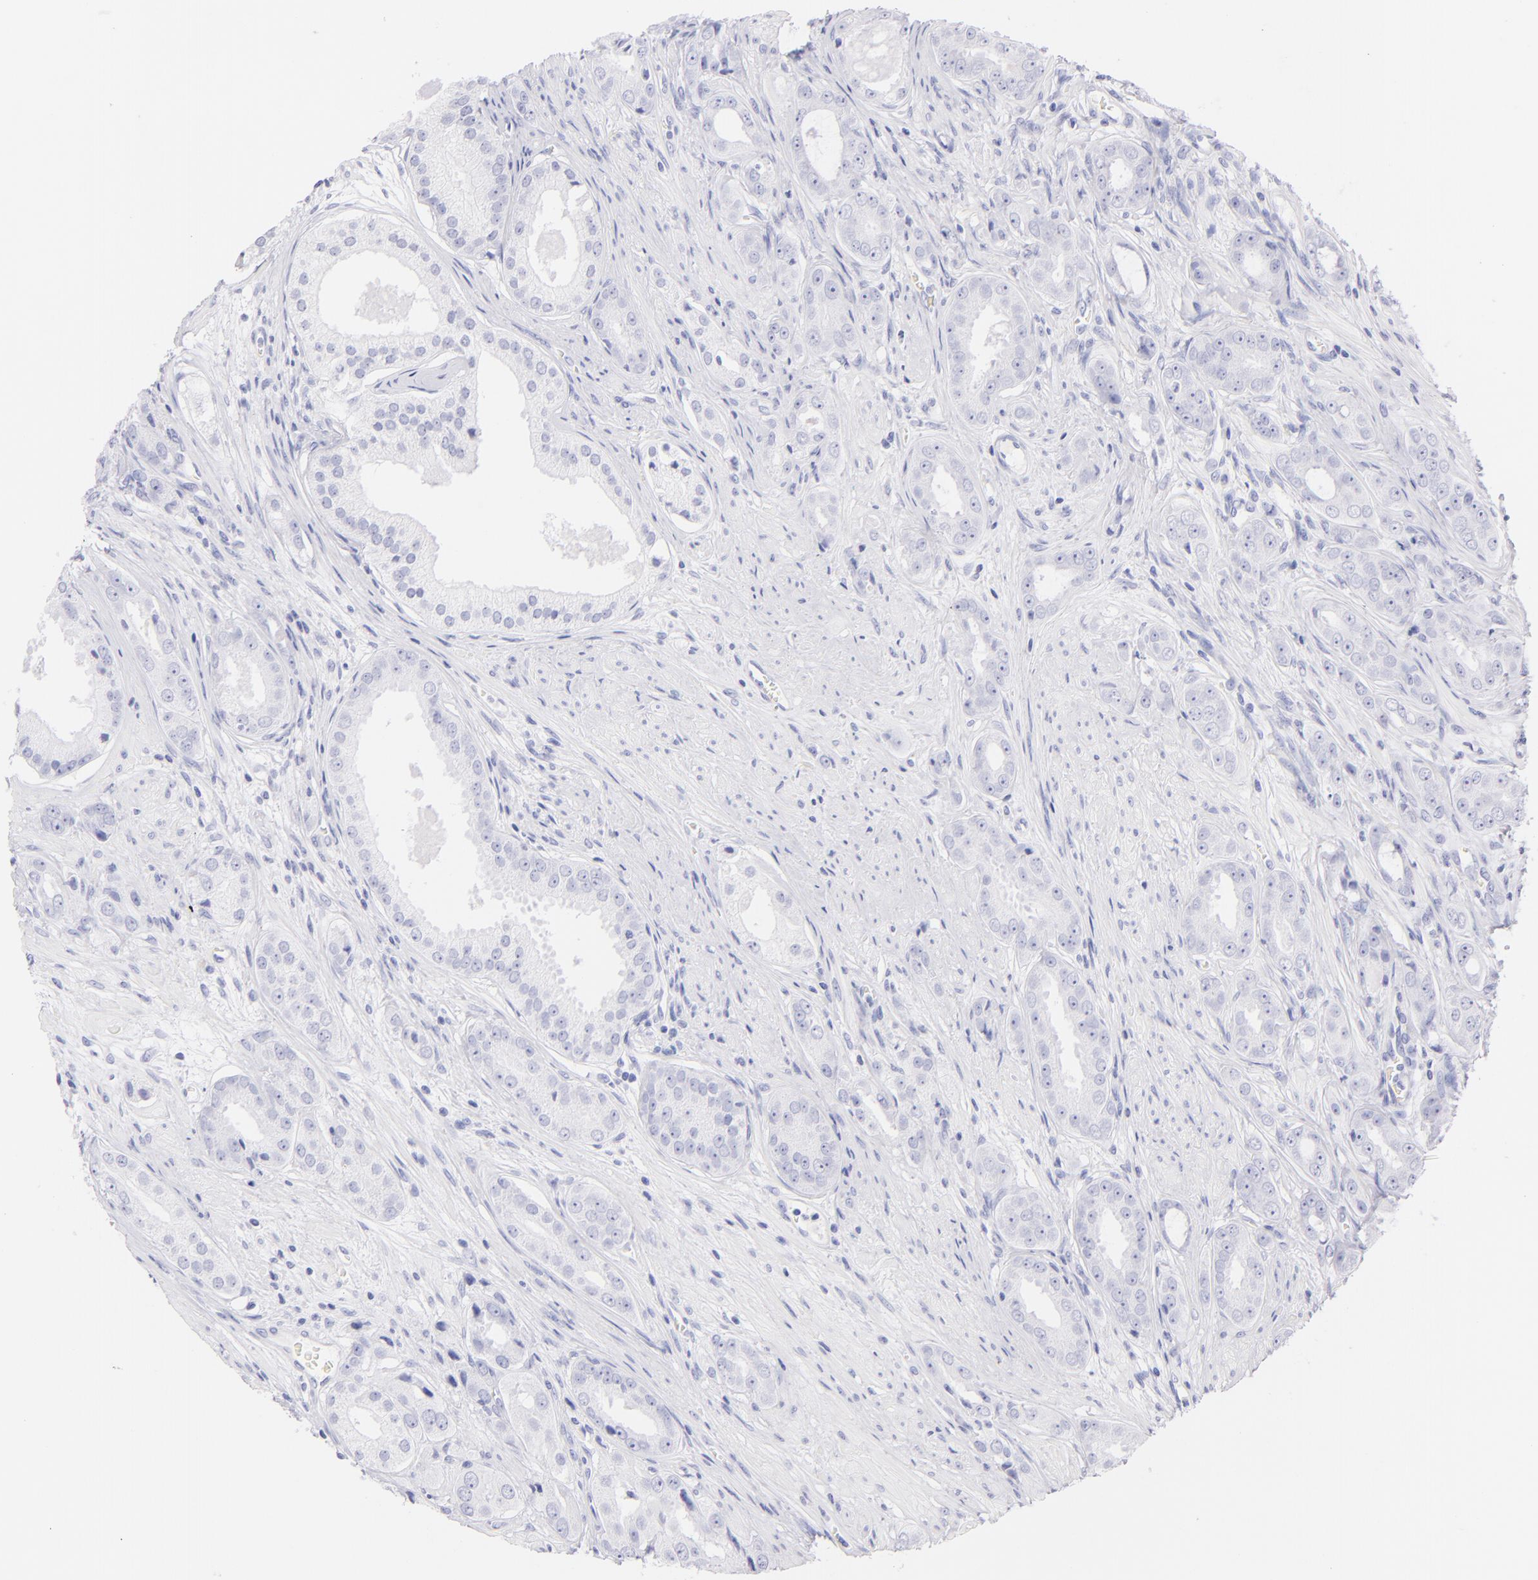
{"staining": {"intensity": "negative", "quantity": "none", "location": "none"}, "tissue": "prostate cancer", "cell_type": "Tumor cells", "image_type": "cancer", "snomed": [{"axis": "morphology", "description": "Adenocarcinoma, Medium grade"}, {"axis": "topography", "description": "Prostate"}], "caption": "IHC histopathology image of neoplastic tissue: human medium-grade adenocarcinoma (prostate) stained with DAB demonstrates no significant protein positivity in tumor cells.", "gene": "SDC1", "patient": {"sex": "male", "age": 53}}